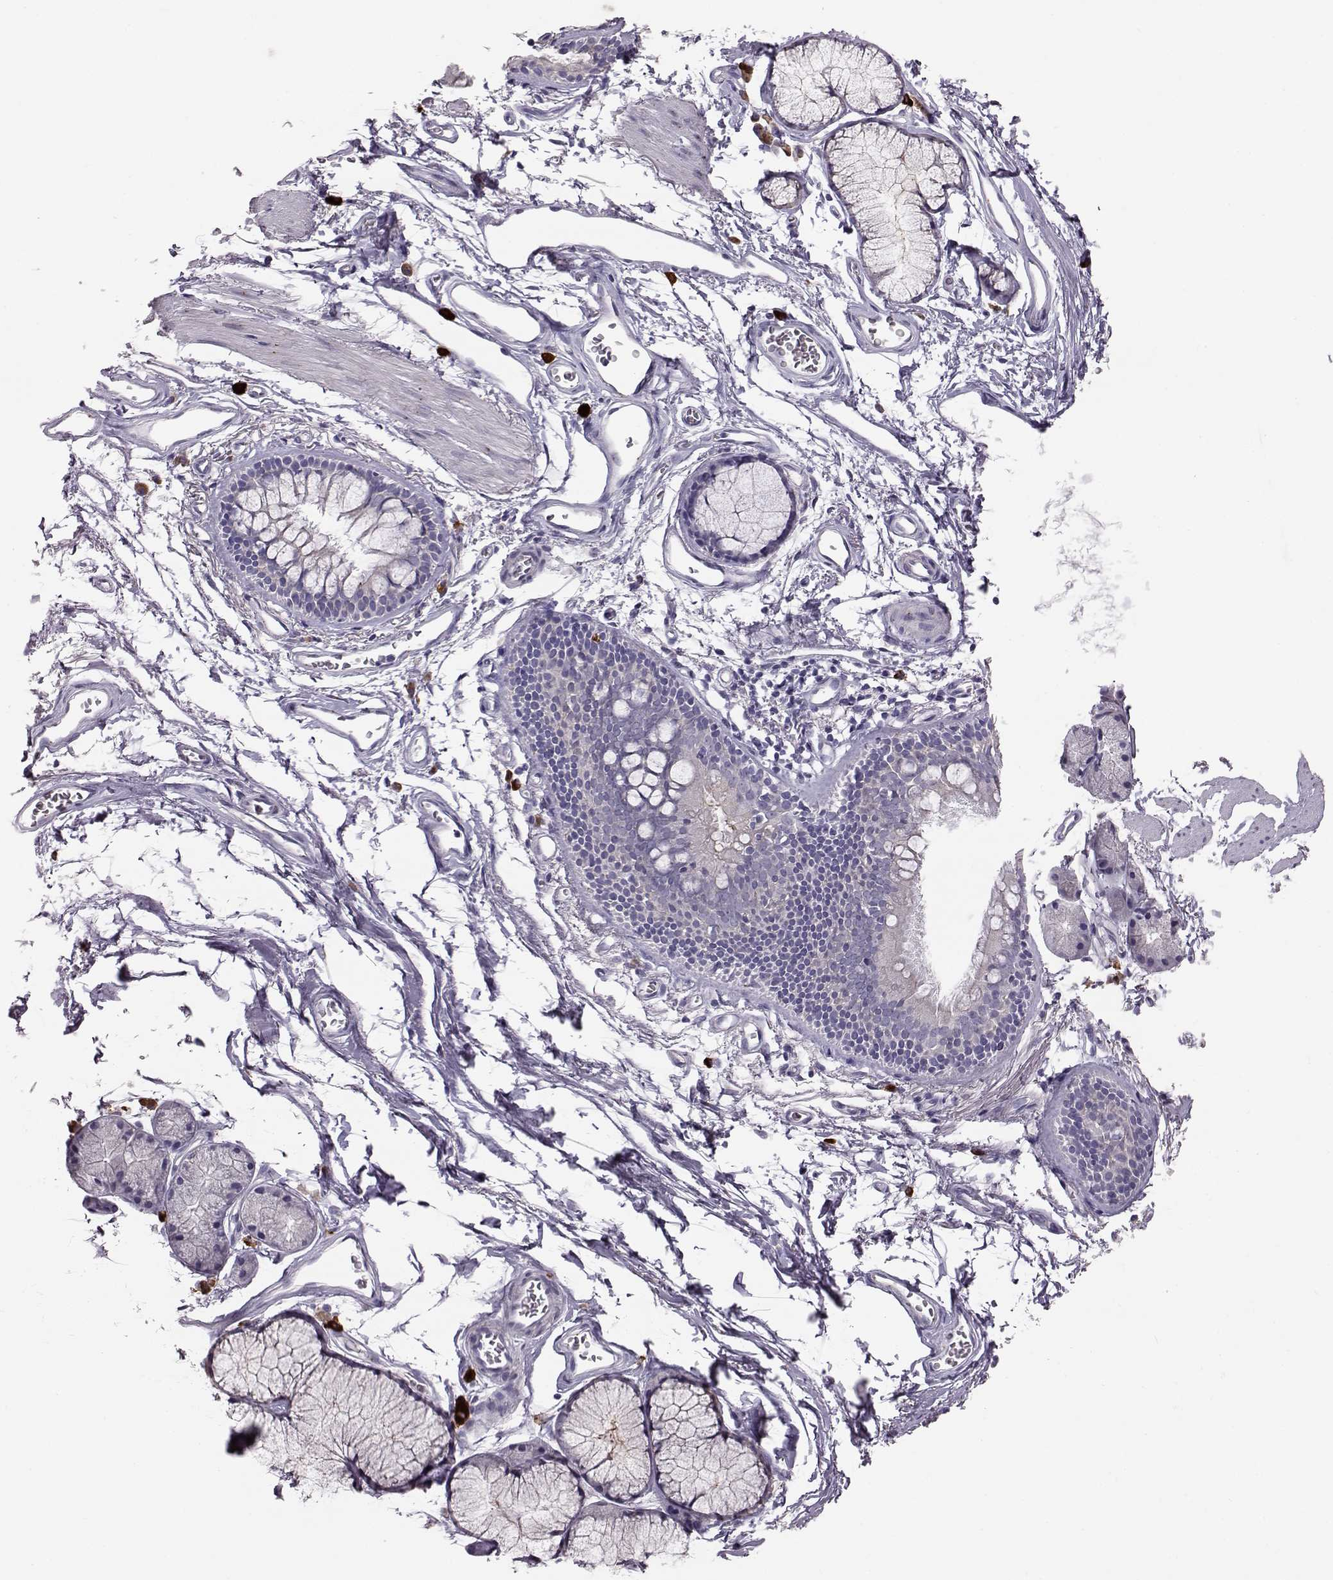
{"staining": {"intensity": "negative", "quantity": "none", "location": "none"}, "tissue": "soft tissue", "cell_type": "Chondrocytes", "image_type": "normal", "snomed": [{"axis": "morphology", "description": "Normal tissue, NOS"}, {"axis": "topography", "description": "Cartilage tissue"}, {"axis": "topography", "description": "Bronchus"}], "caption": "Immunohistochemistry (IHC) of normal human soft tissue shows no positivity in chondrocytes.", "gene": "ADGRG5", "patient": {"sex": "female", "age": 79}}